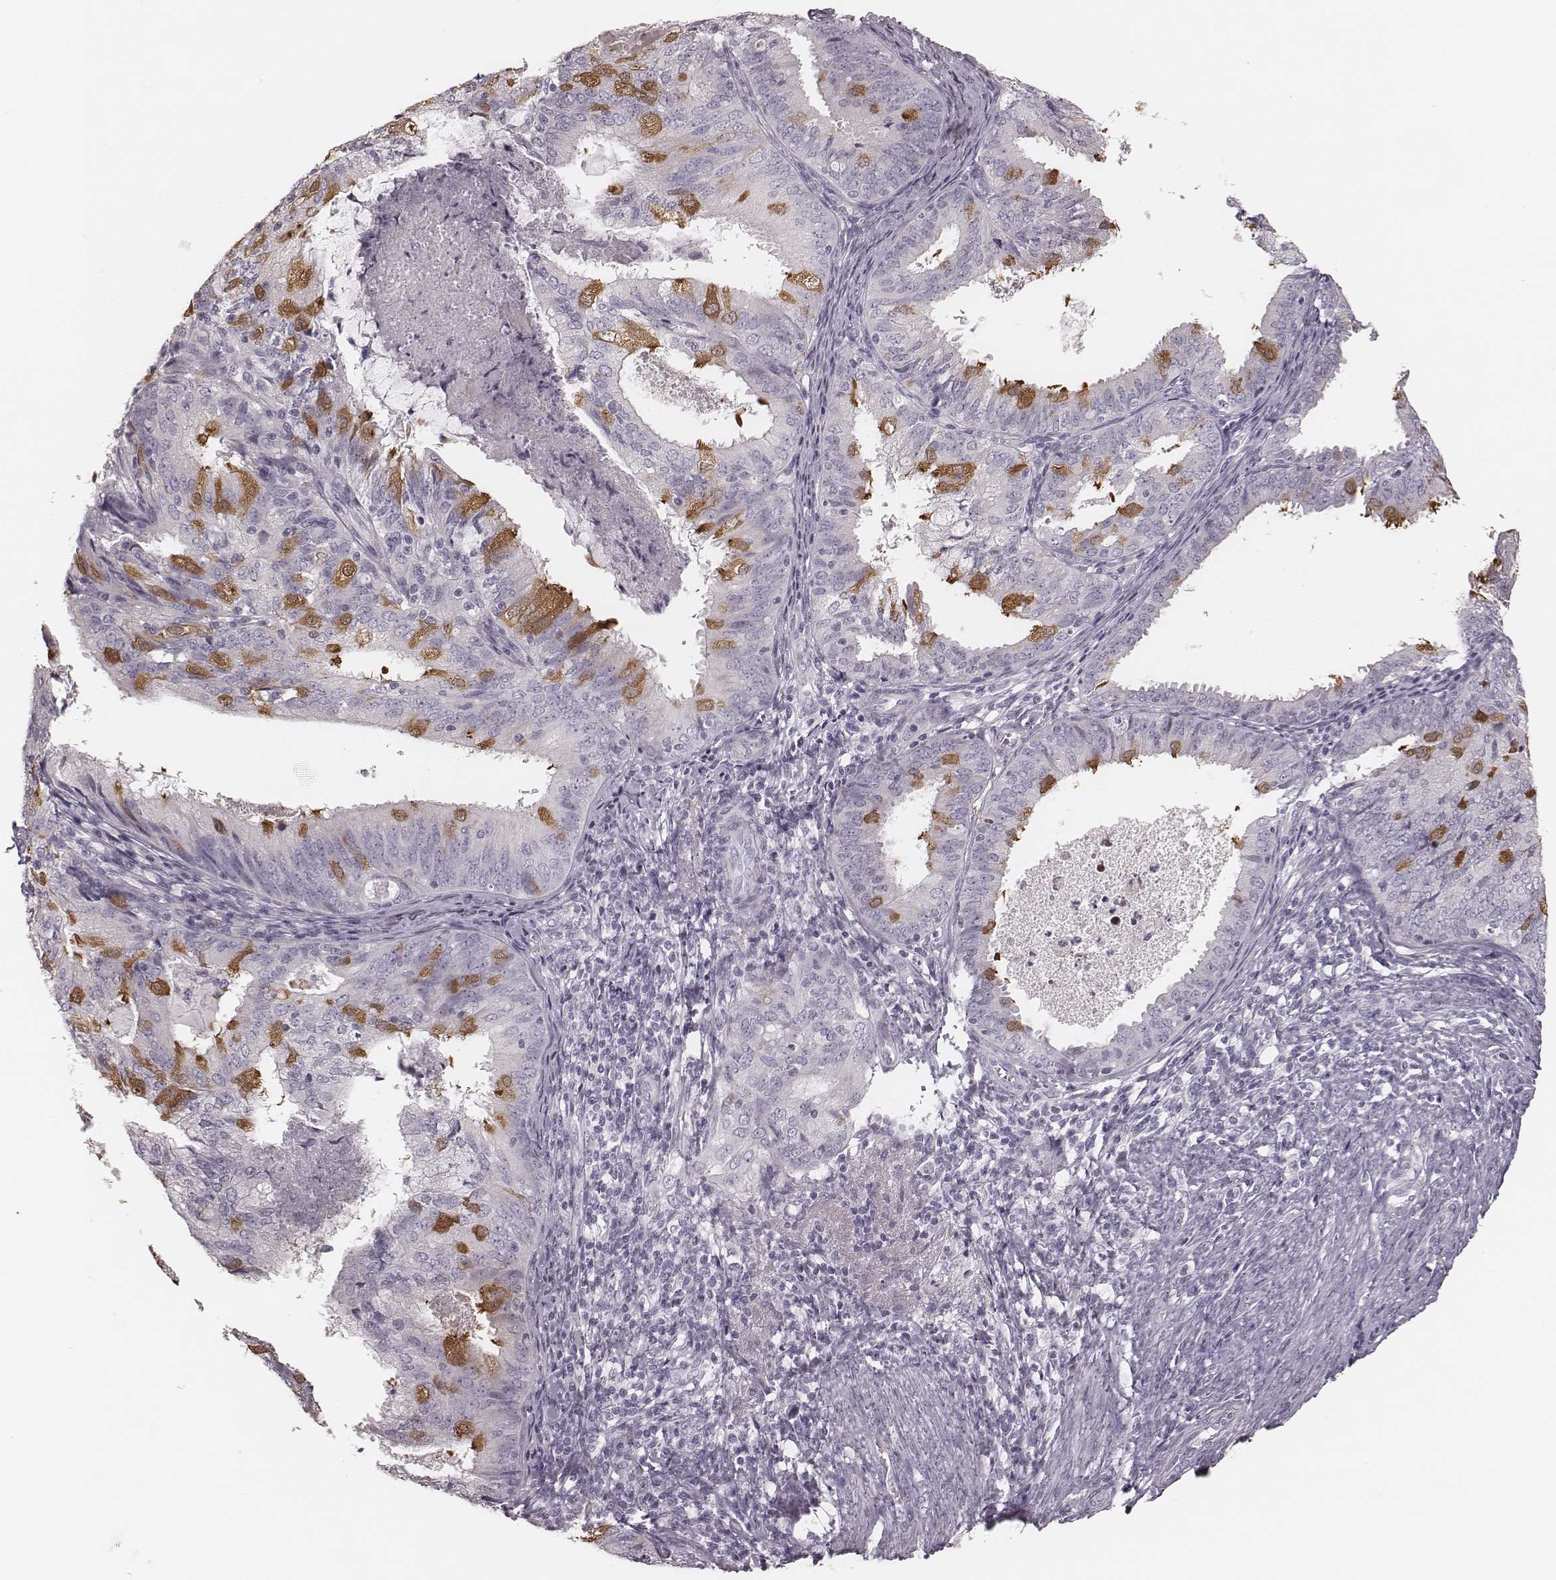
{"staining": {"intensity": "moderate", "quantity": "<25%", "location": "cytoplasmic/membranous"}, "tissue": "endometrial cancer", "cell_type": "Tumor cells", "image_type": "cancer", "snomed": [{"axis": "morphology", "description": "Adenocarcinoma, NOS"}, {"axis": "topography", "description": "Endometrium"}], "caption": "An image showing moderate cytoplasmic/membranous expression in approximately <25% of tumor cells in adenocarcinoma (endometrial), as visualized by brown immunohistochemical staining.", "gene": "SPA17", "patient": {"sex": "female", "age": 57}}